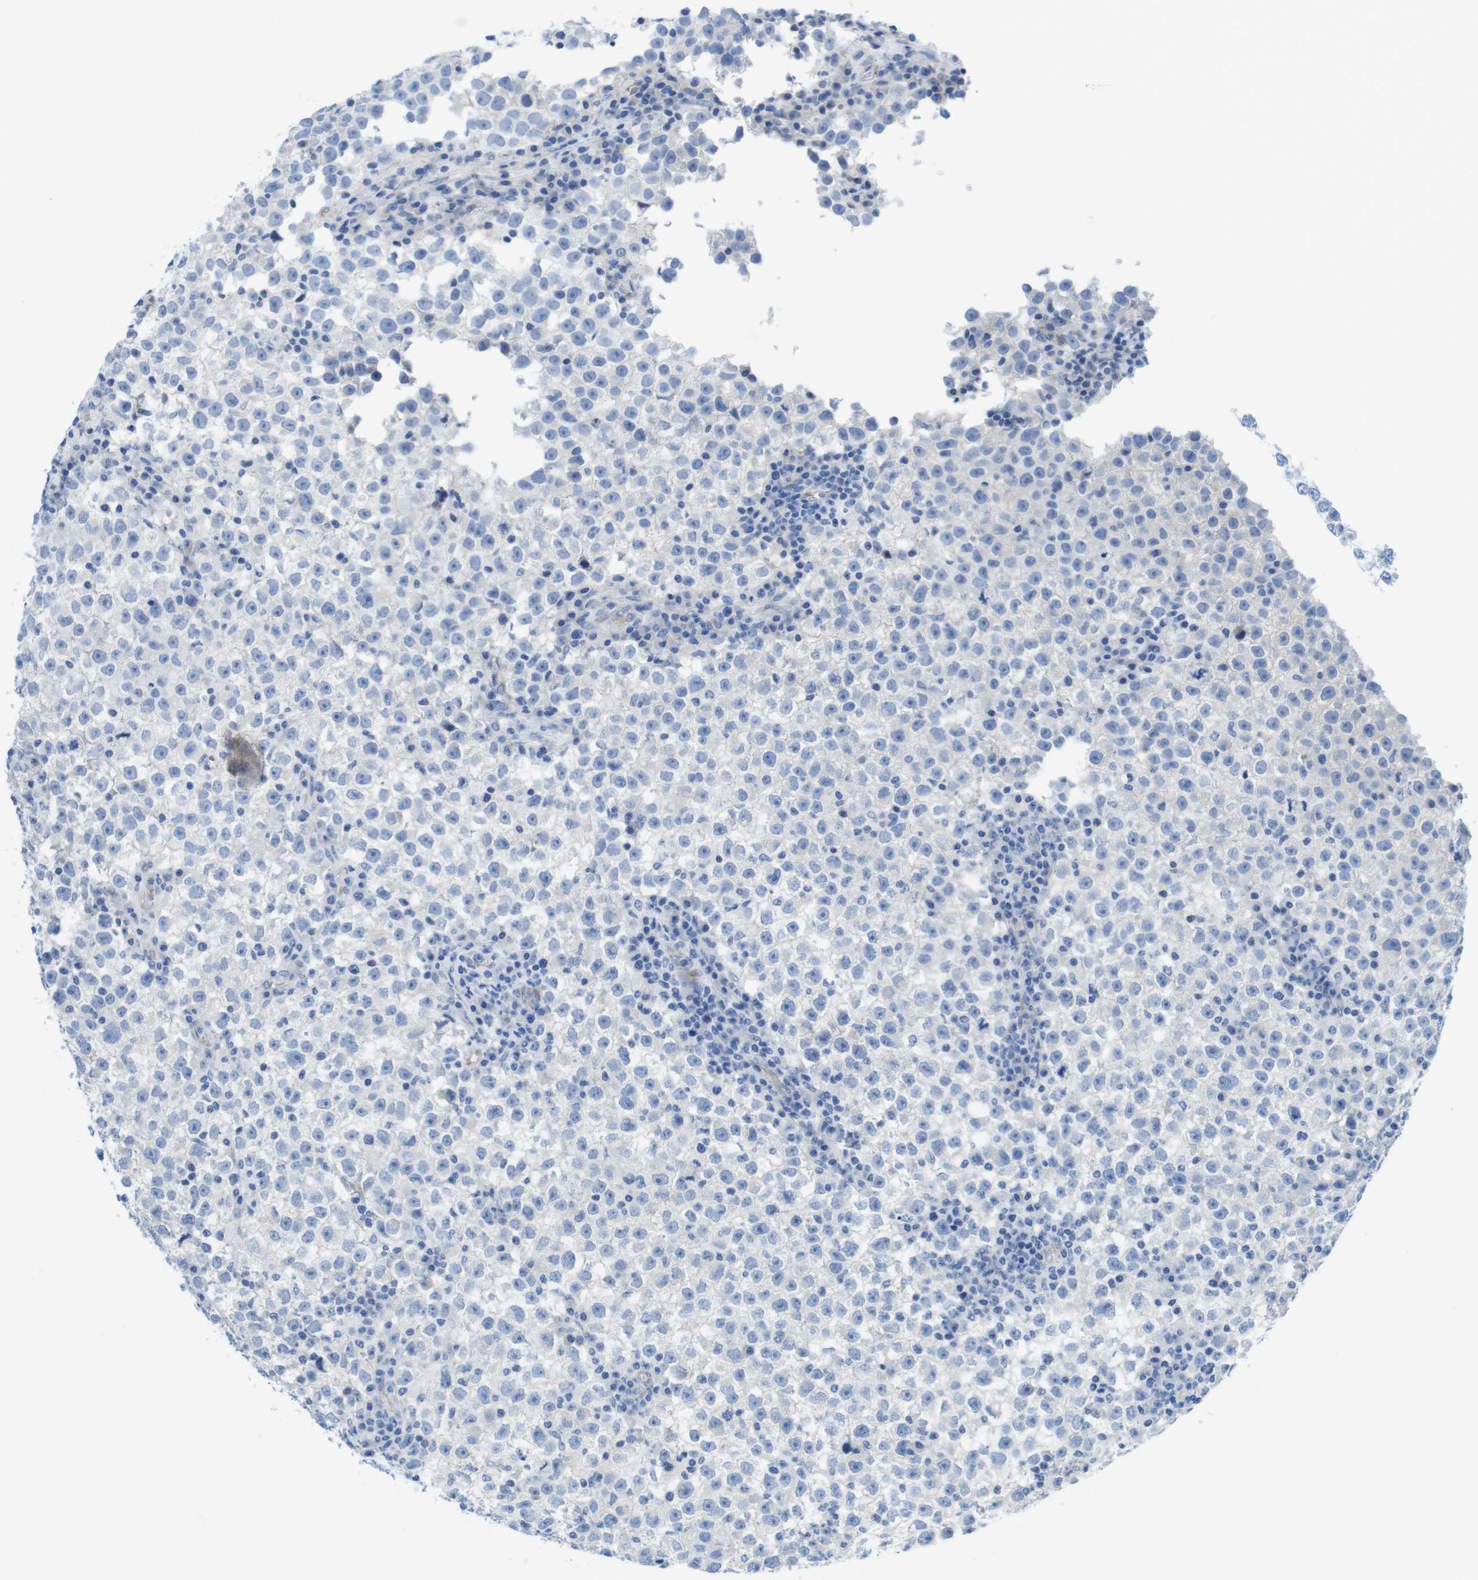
{"staining": {"intensity": "negative", "quantity": "none", "location": "none"}, "tissue": "testis cancer", "cell_type": "Tumor cells", "image_type": "cancer", "snomed": [{"axis": "morphology", "description": "Seminoma, NOS"}, {"axis": "topography", "description": "Testis"}], "caption": "IHC histopathology image of human testis cancer stained for a protein (brown), which exhibits no expression in tumor cells.", "gene": "CDH8", "patient": {"sex": "male", "age": 22}}